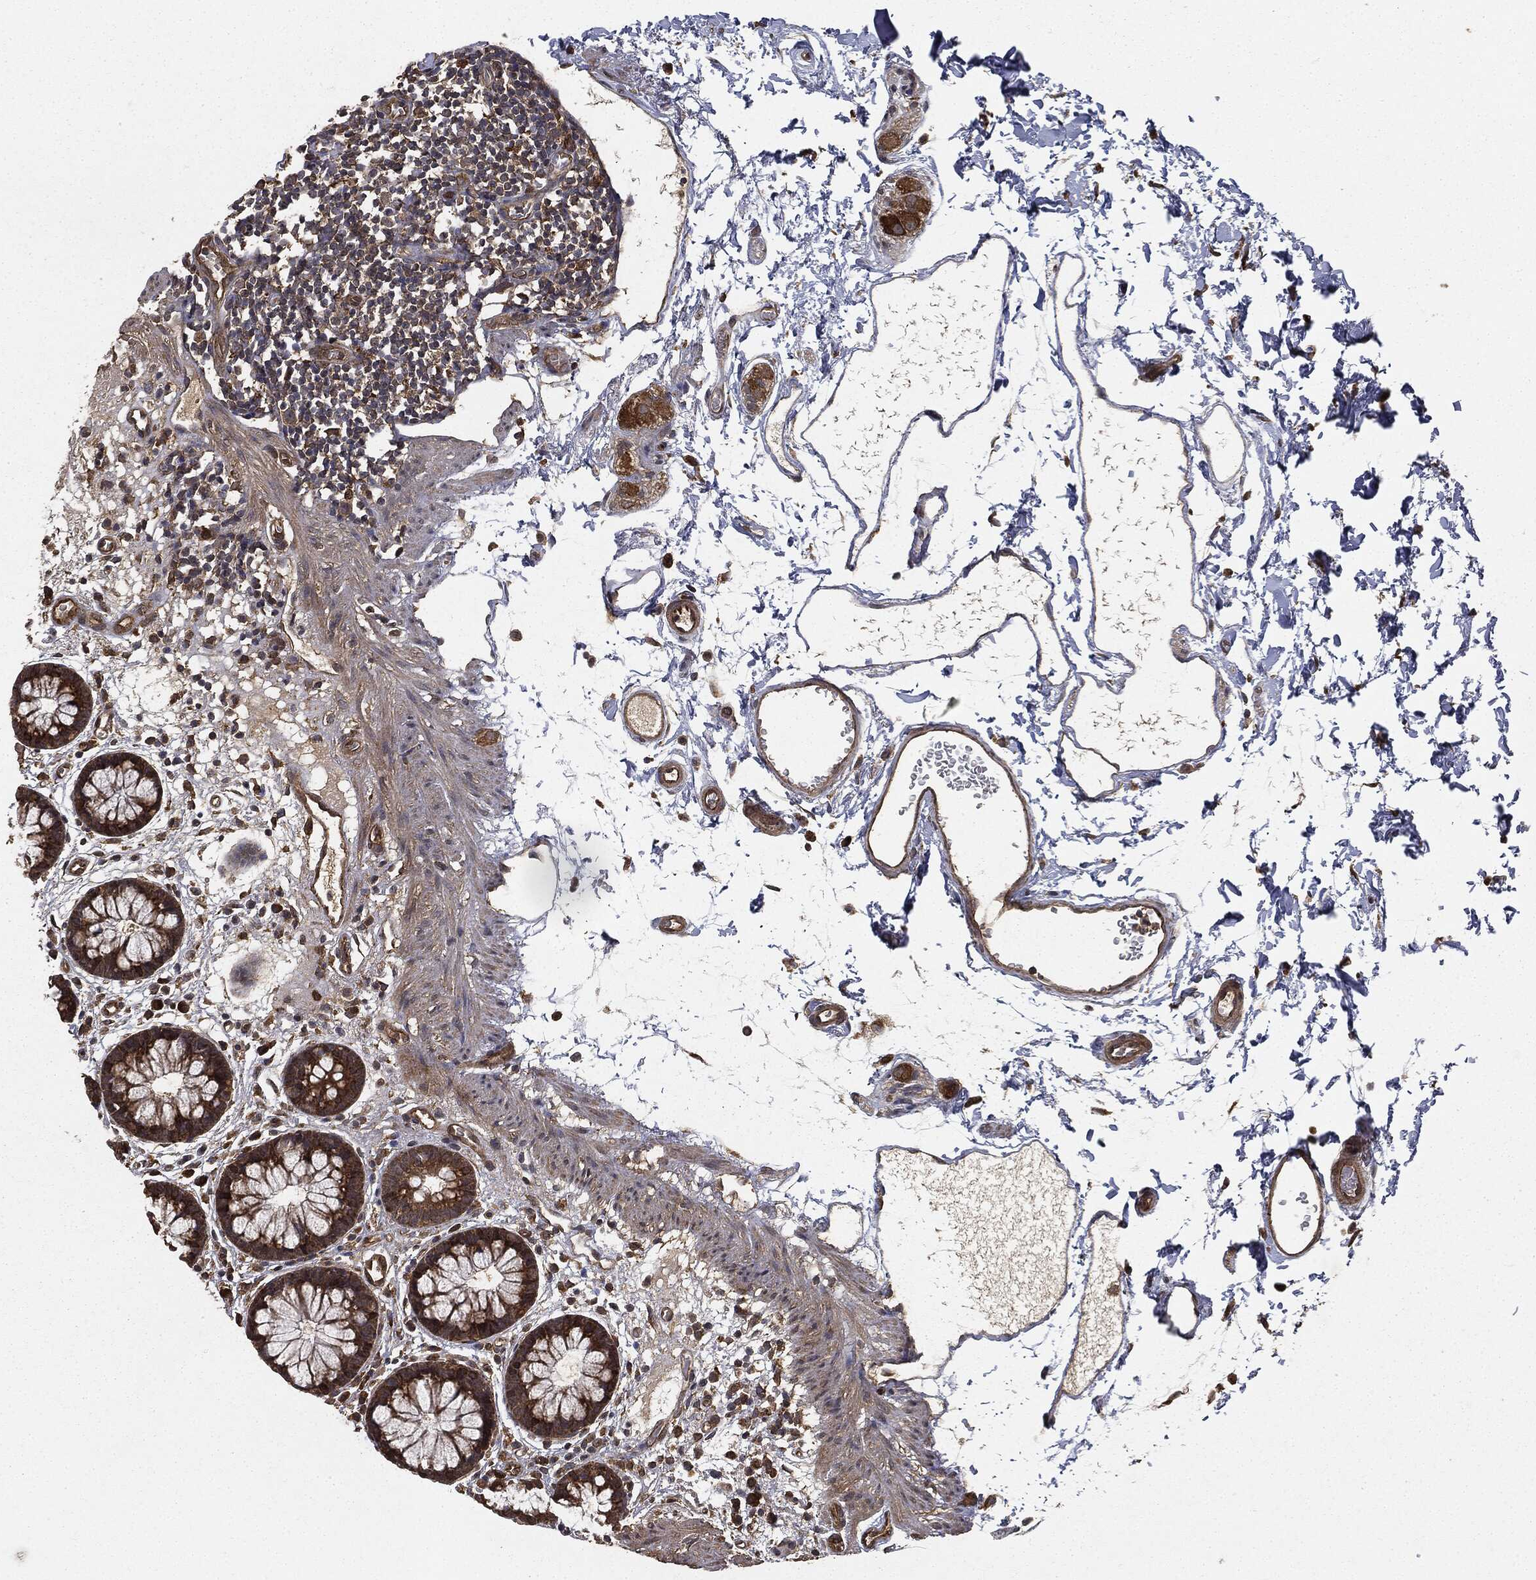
{"staining": {"intensity": "strong", "quantity": "<25%", "location": "cytoplasmic/membranous"}, "tissue": "colon", "cell_type": "Endothelial cells", "image_type": "normal", "snomed": [{"axis": "morphology", "description": "Normal tissue, NOS"}, {"axis": "topography", "description": "Colon"}], "caption": "Immunohistochemical staining of unremarkable human colon shows <25% levels of strong cytoplasmic/membranous protein staining in about <25% of endothelial cells. The staining was performed using DAB, with brown indicating positive protein expression. Nuclei are stained blue with hematoxylin.", "gene": "MIER2", "patient": {"sex": "male", "age": 76}}